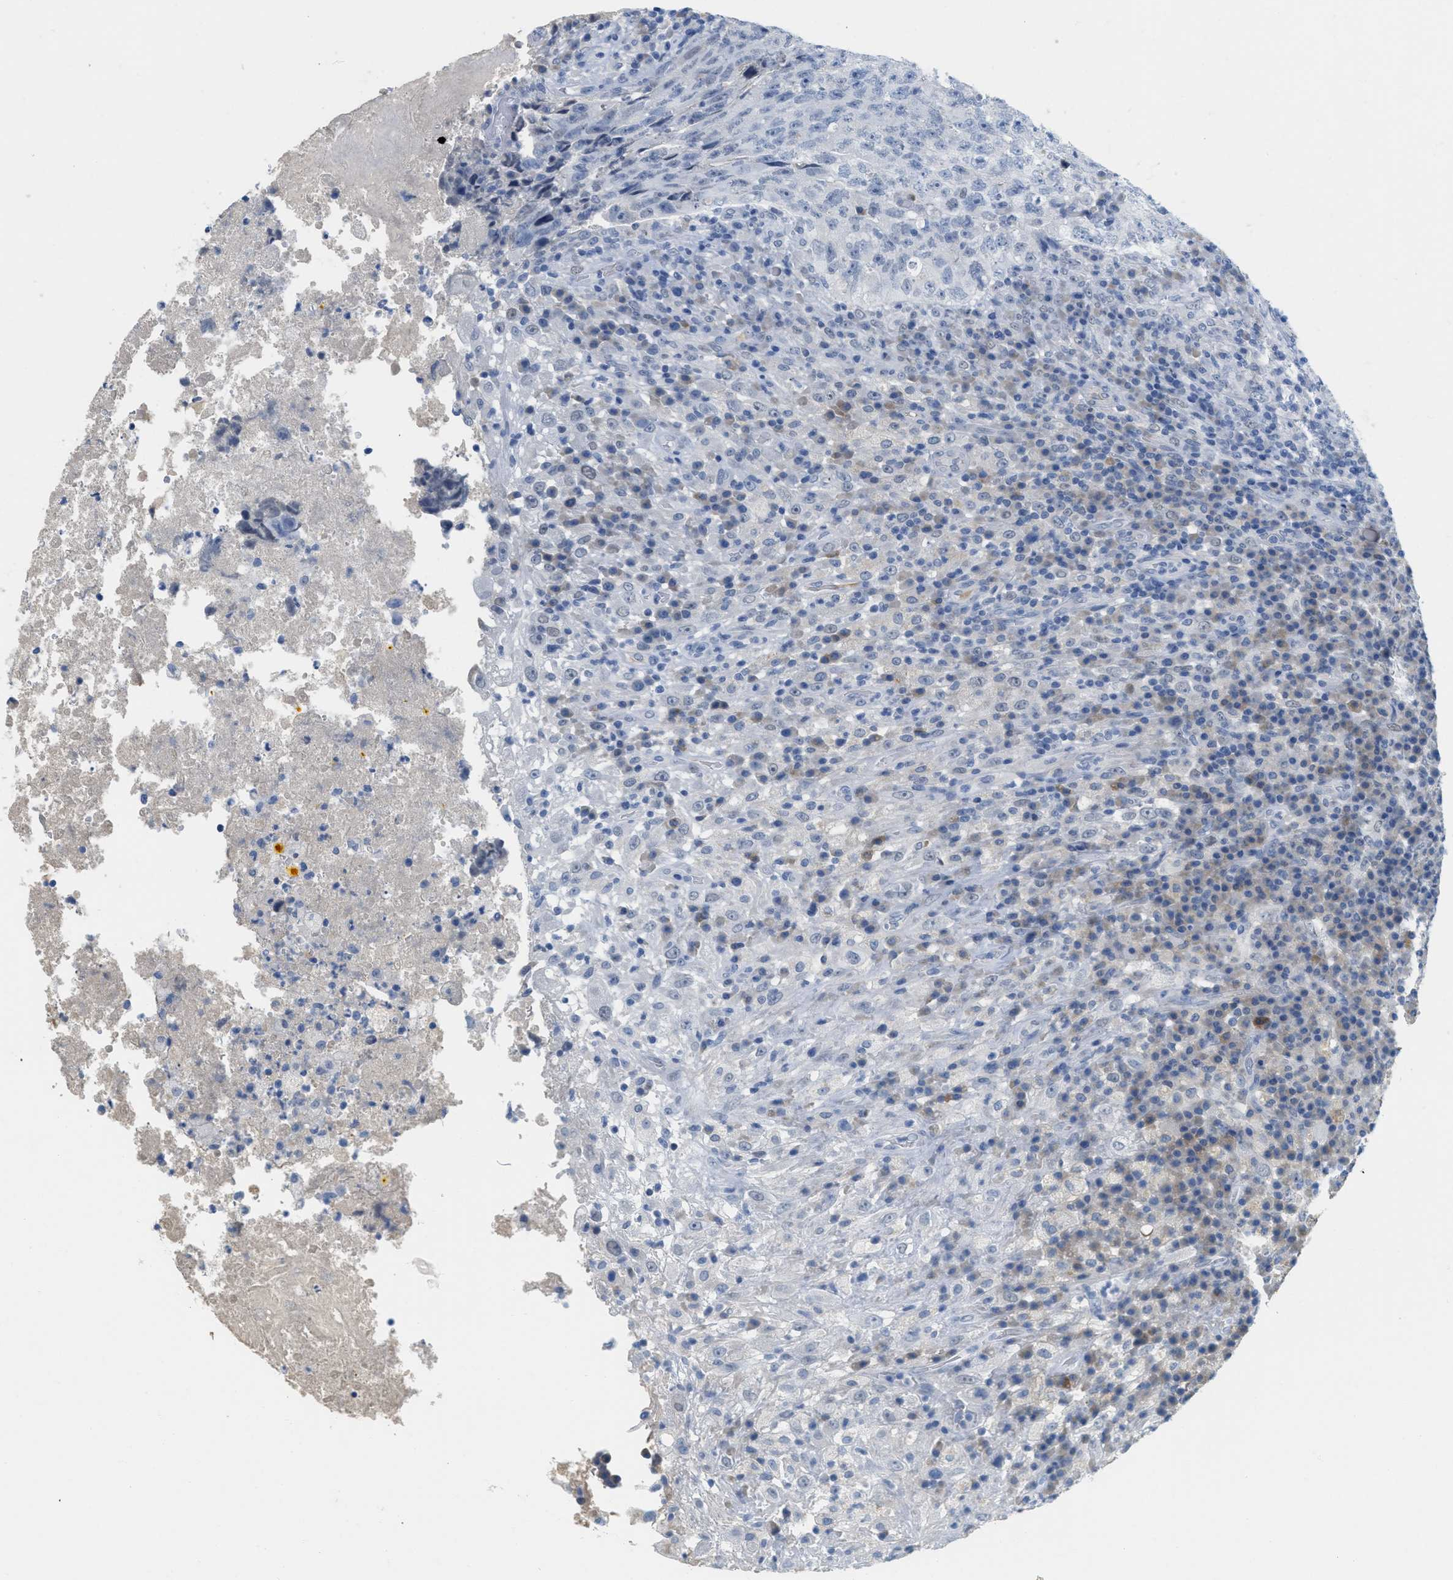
{"staining": {"intensity": "negative", "quantity": "none", "location": "none"}, "tissue": "testis cancer", "cell_type": "Tumor cells", "image_type": "cancer", "snomed": [{"axis": "morphology", "description": "Necrosis, NOS"}, {"axis": "morphology", "description": "Carcinoma, Embryonal, NOS"}, {"axis": "topography", "description": "Testis"}], "caption": "The immunohistochemistry image has no significant staining in tumor cells of testis embryonal carcinoma tissue.", "gene": "HSF2", "patient": {"sex": "male", "age": 19}}